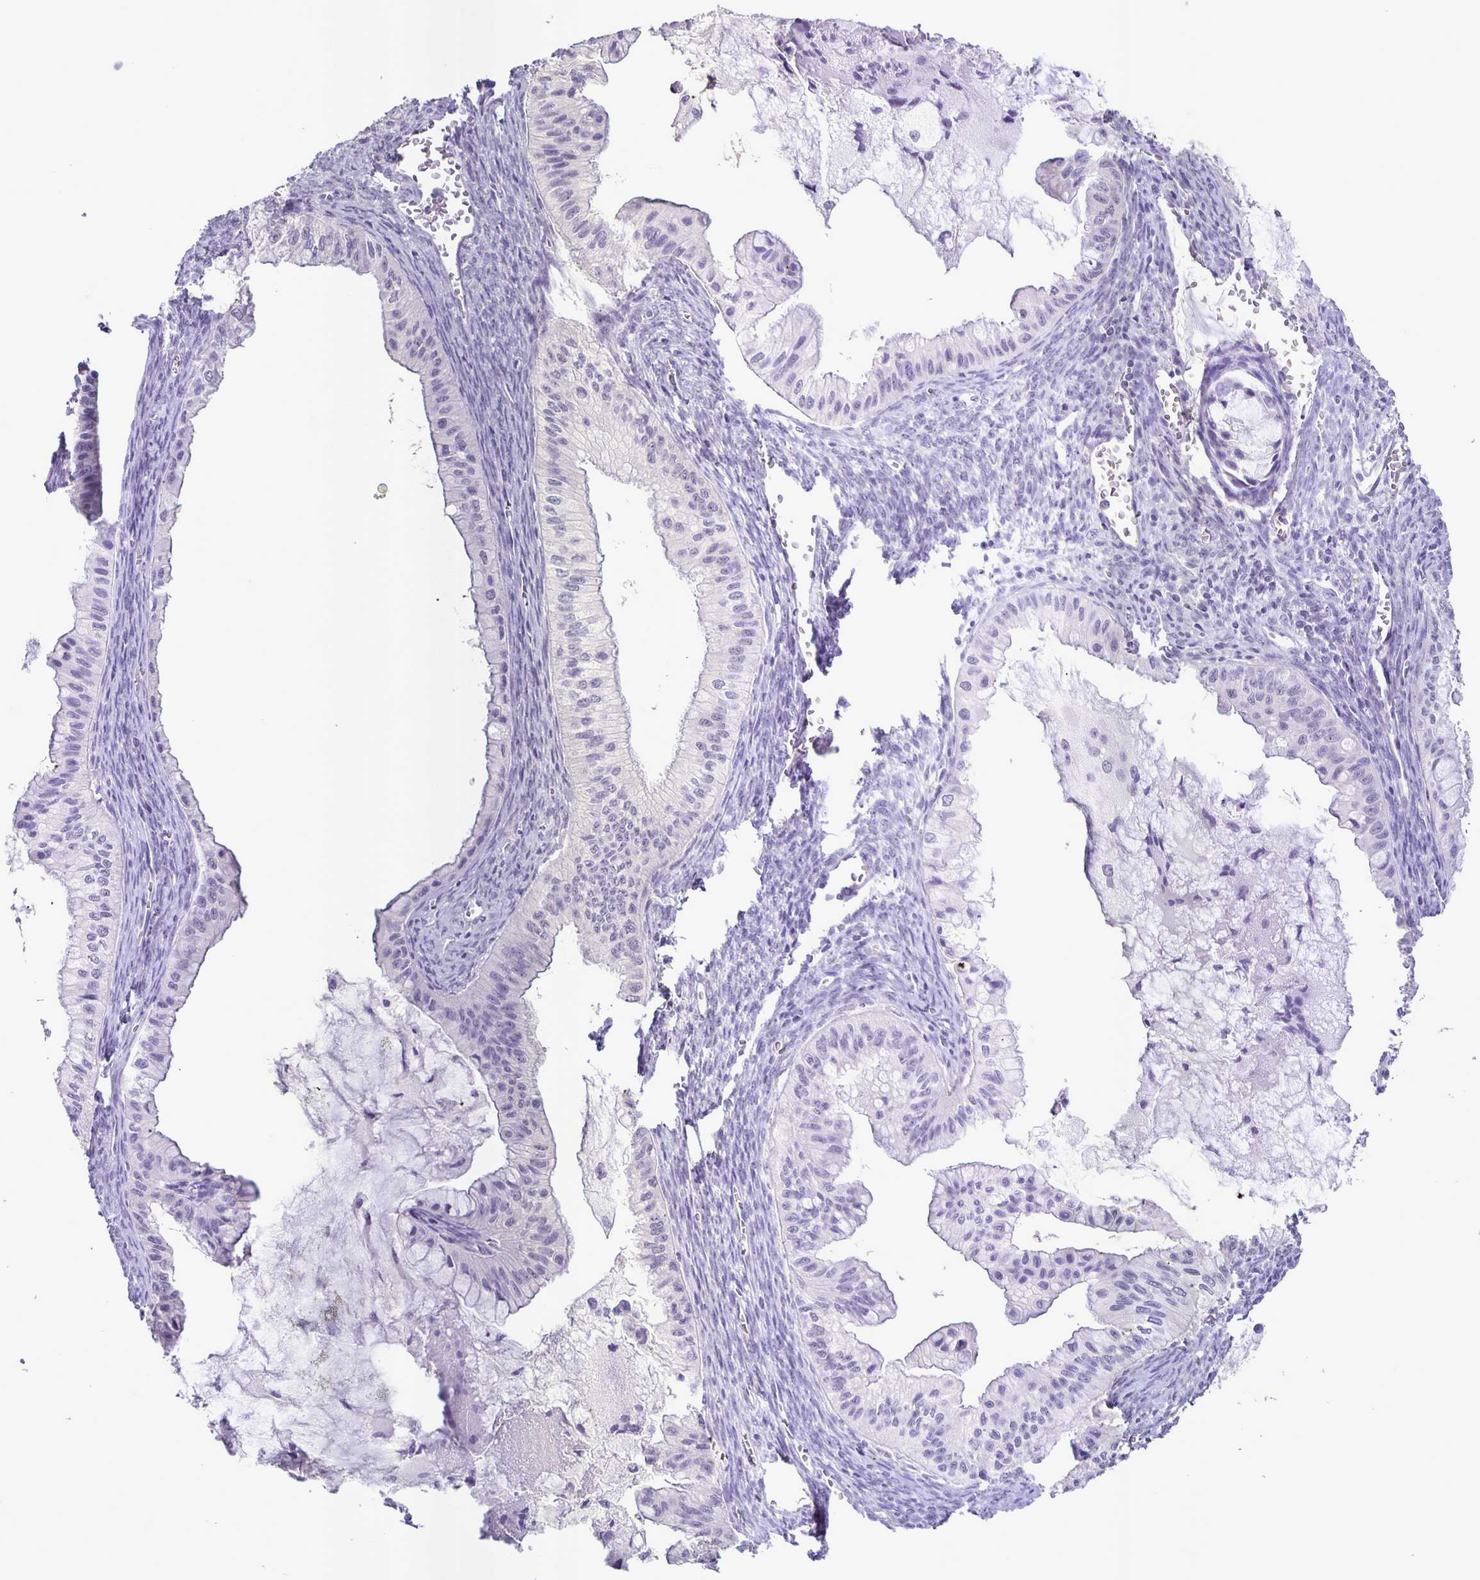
{"staining": {"intensity": "negative", "quantity": "none", "location": "none"}, "tissue": "ovarian cancer", "cell_type": "Tumor cells", "image_type": "cancer", "snomed": [{"axis": "morphology", "description": "Cystadenocarcinoma, mucinous, NOS"}, {"axis": "topography", "description": "Ovary"}], "caption": "Immunohistochemistry (IHC) of mucinous cystadenocarcinoma (ovarian) demonstrates no expression in tumor cells.", "gene": "SRCIN1", "patient": {"sex": "female", "age": 72}}